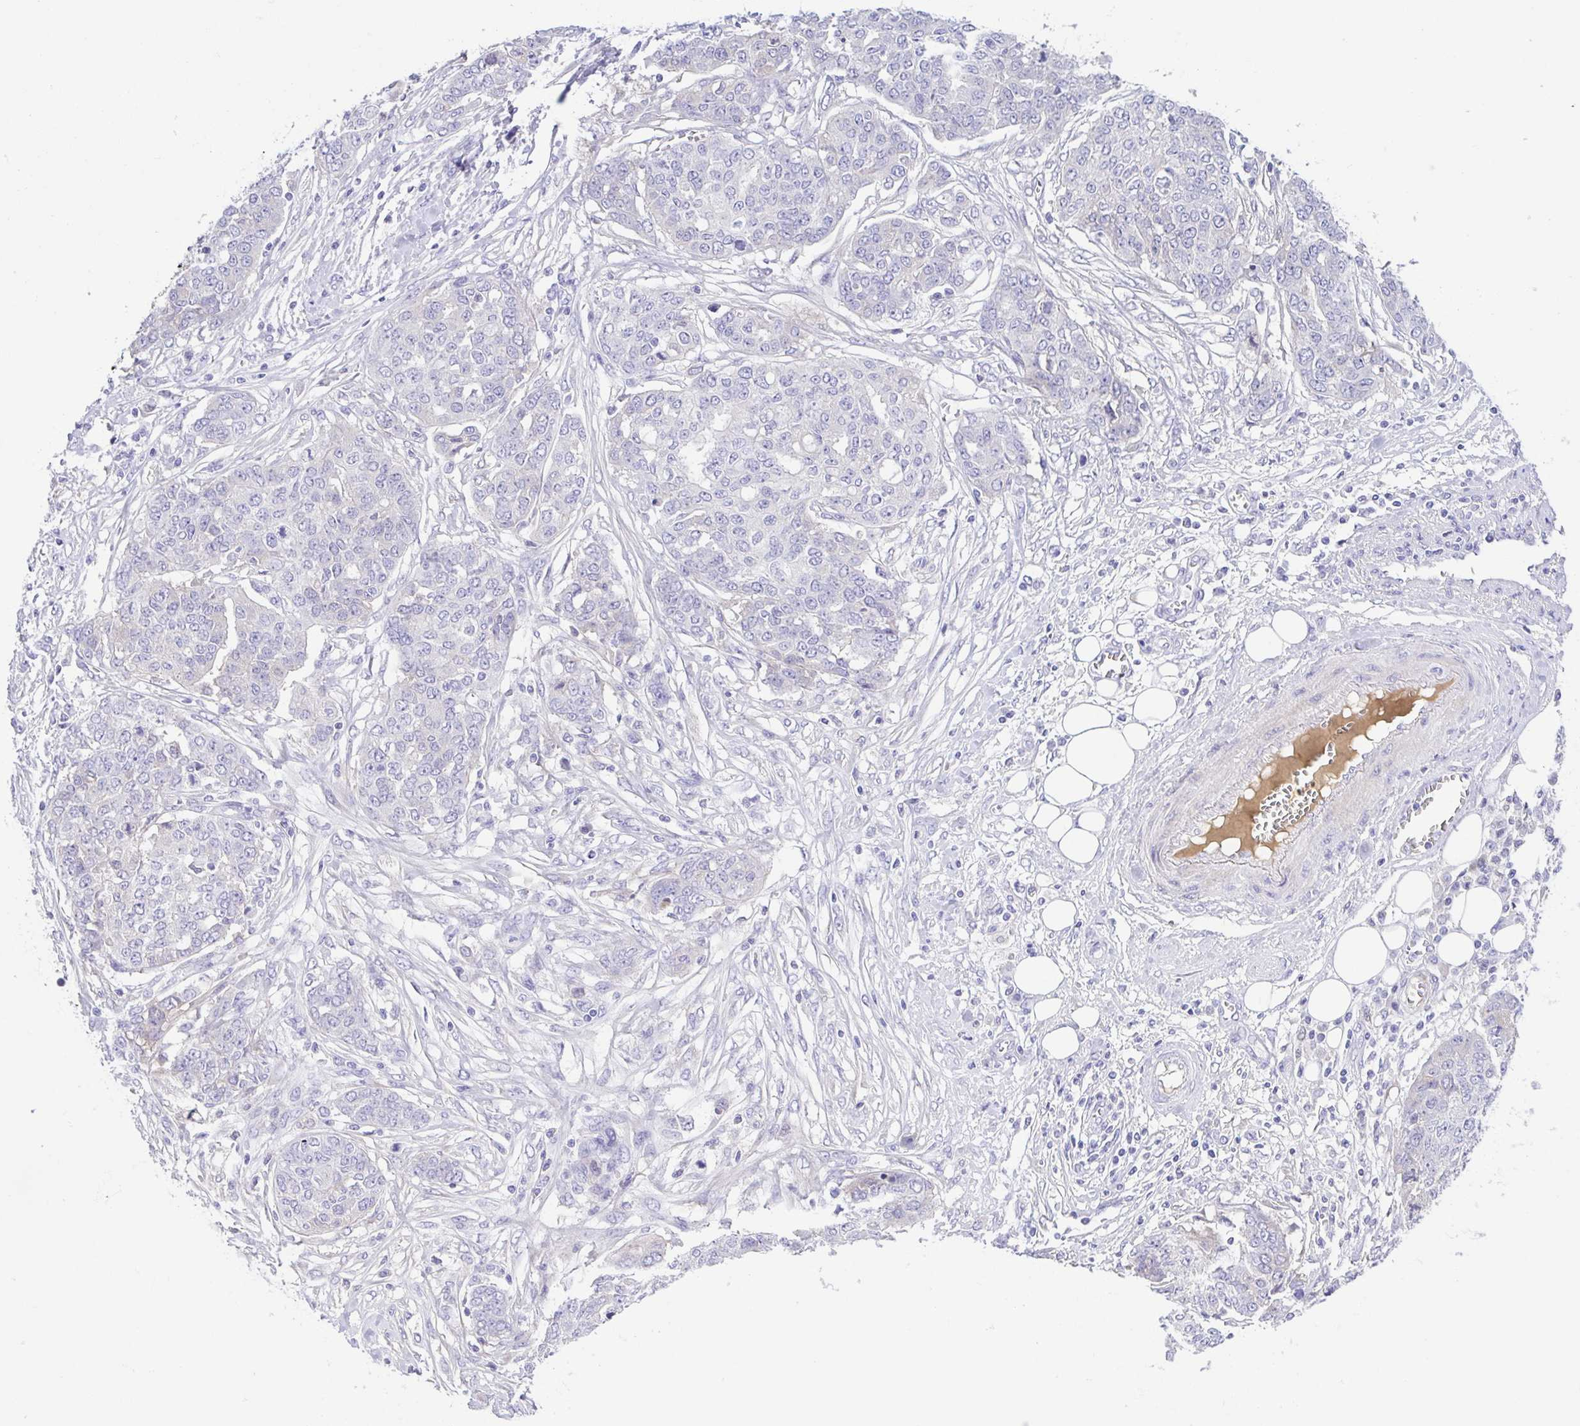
{"staining": {"intensity": "negative", "quantity": "none", "location": "none"}, "tissue": "ovarian cancer", "cell_type": "Tumor cells", "image_type": "cancer", "snomed": [{"axis": "morphology", "description": "Cystadenocarcinoma, serous, NOS"}, {"axis": "topography", "description": "Soft tissue"}, {"axis": "topography", "description": "Ovary"}], "caption": "DAB (3,3'-diaminobenzidine) immunohistochemical staining of ovarian cancer reveals no significant positivity in tumor cells. (Stains: DAB (3,3'-diaminobenzidine) immunohistochemistry (IHC) with hematoxylin counter stain, Microscopy: brightfield microscopy at high magnification).", "gene": "A1BG", "patient": {"sex": "female", "age": 57}}